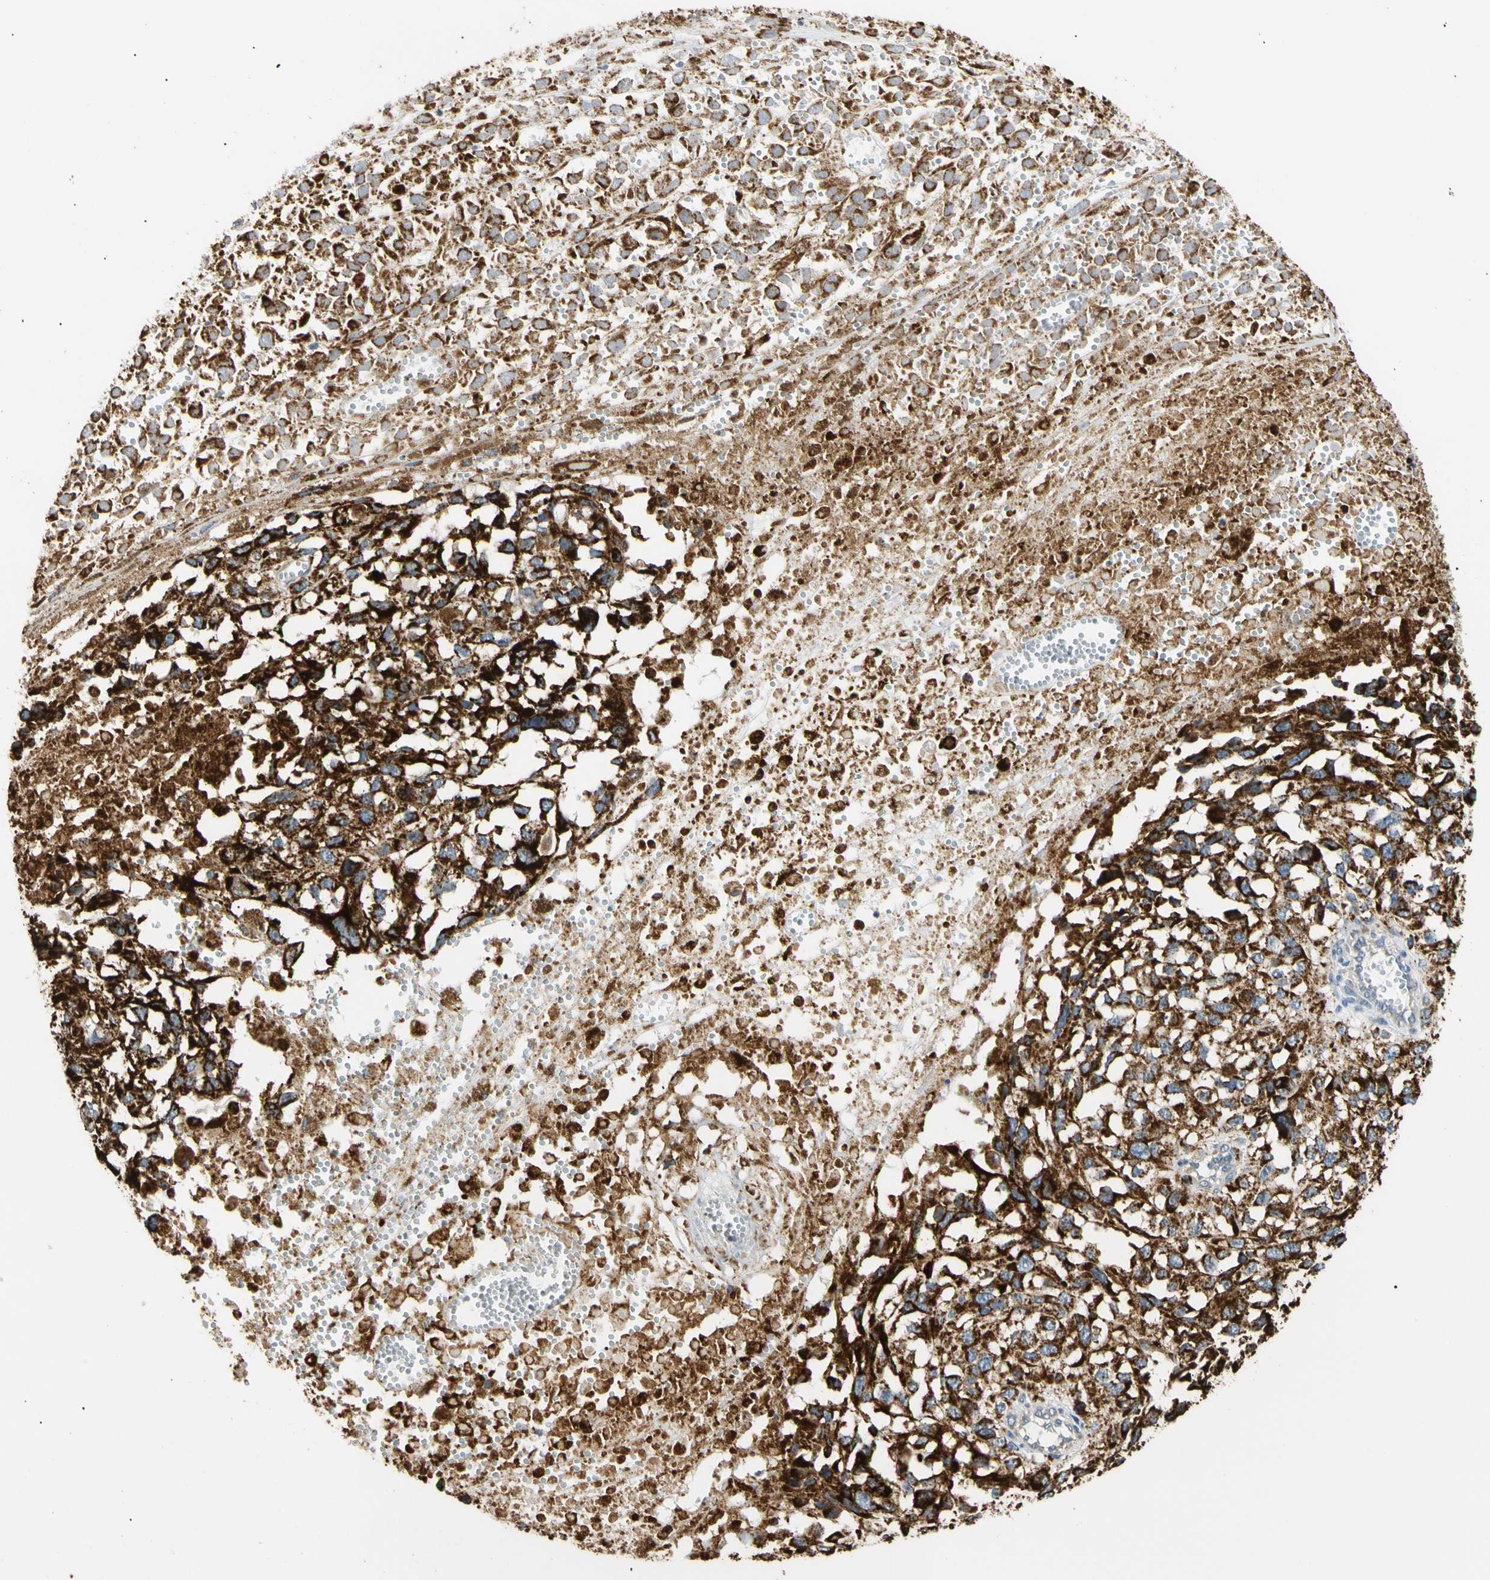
{"staining": {"intensity": "strong", "quantity": ">75%", "location": "cytoplasmic/membranous"}, "tissue": "melanoma", "cell_type": "Tumor cells", "image_type": "cancer", "snomed": [{"axis": "morphology", "description": "Malignant melanoma, Metastatic site"}, {"axis": "topography", "description": "Lymph node"}], "caption": "Melanoma was stained to show a protein in brown. There is high levels of strong cytoplasmic/membranous staining in about >75% of tumor cells.", "gene": "PLGRKT", "patient": {"sex": "male", "age": 59}}